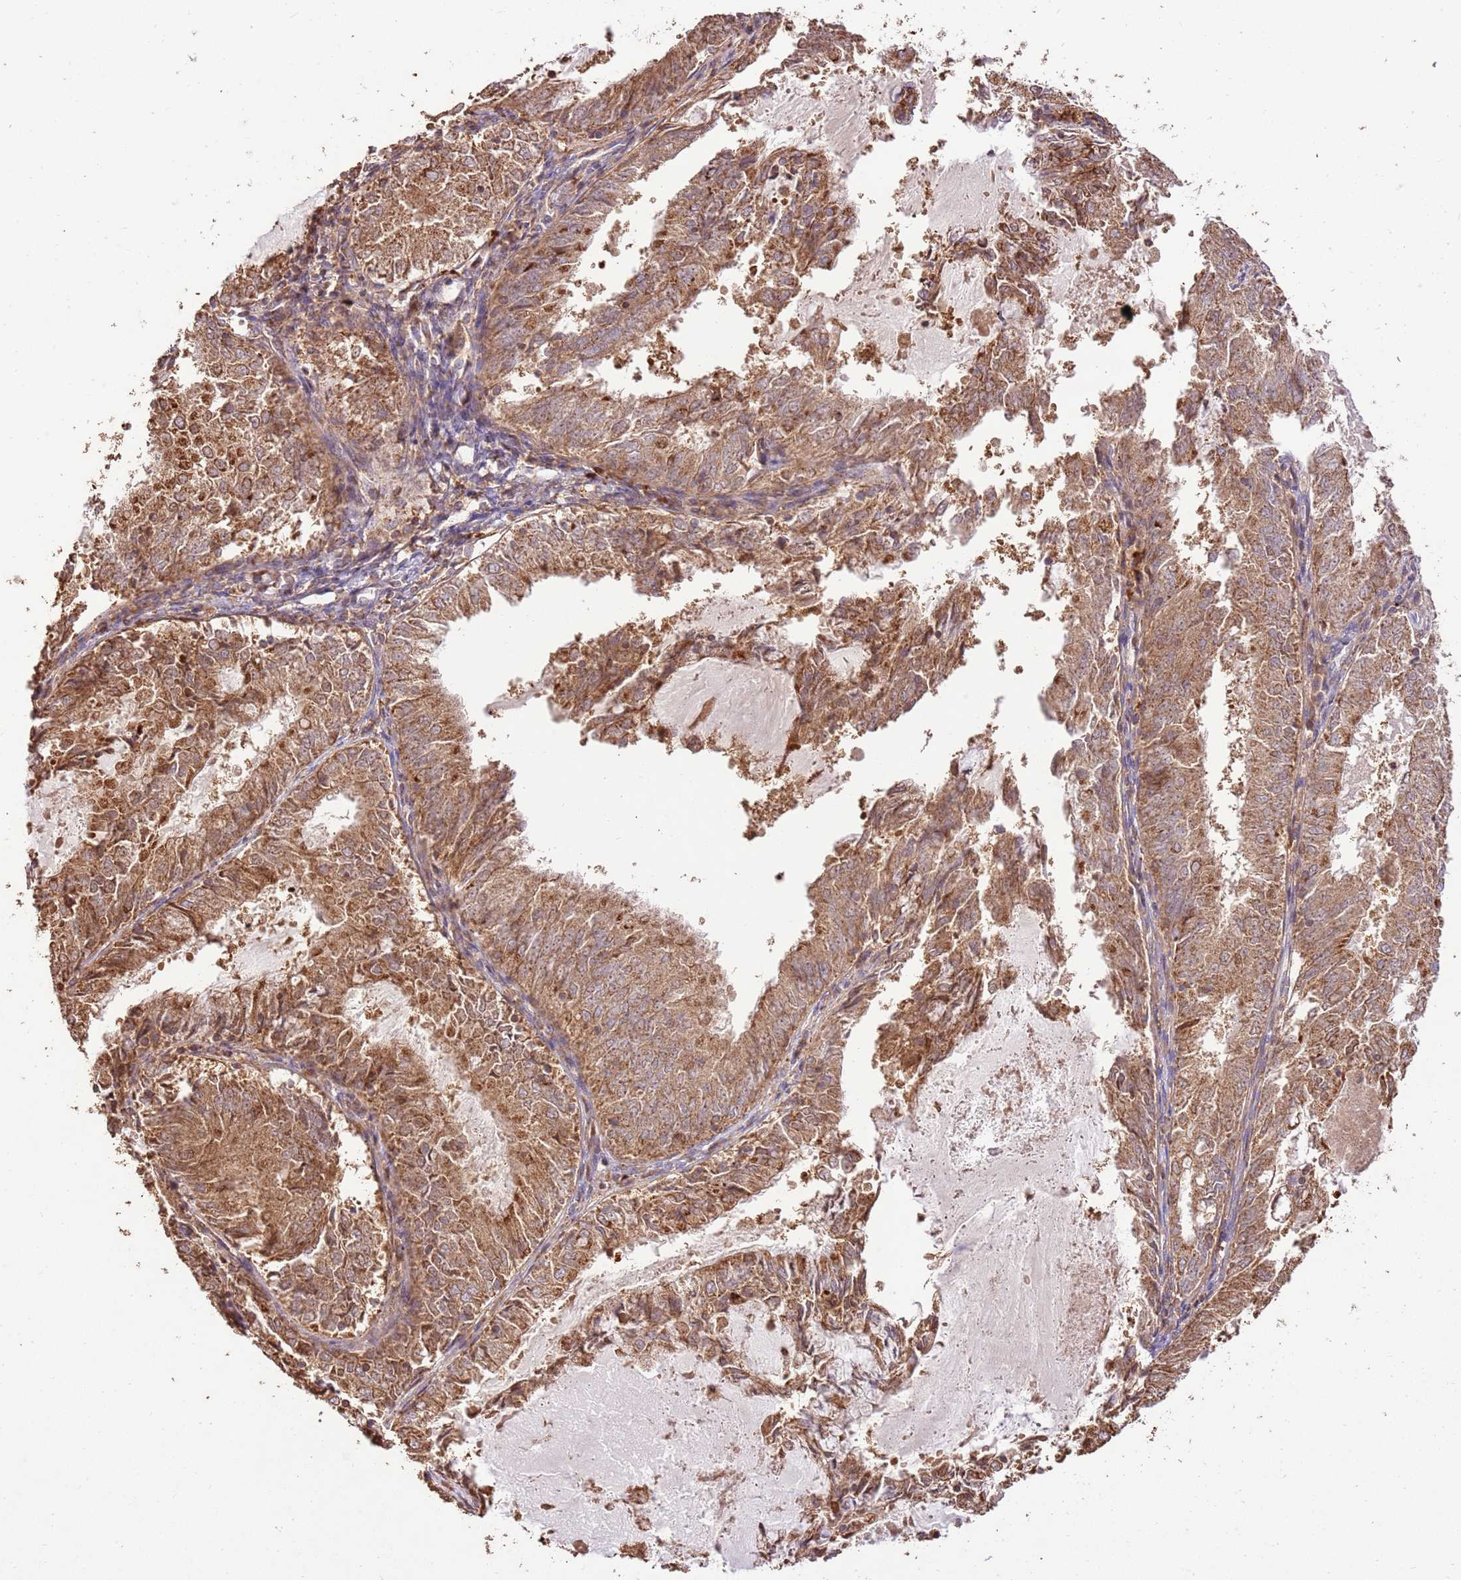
{"staining": {"intensity": "moderate", "quantity": ">75%", "location": "cytoplasmic/membranous"}, "tissue": "endometrial cancer", "cell_type": "Tumor cells", "image_type": "cancer", "snomed": [{"axis": "morphology", "description": "Adenocarcinoma, NOS"}, {"axis": "topography", "description": "Endometrium"}], "caption": "Immunohistochemistry (IHC) (DAB) staining of human endometrial cancer displays moderate cytoplasmic/membranous protein expression in approximately >75% of tumor cells. (Stains: DAB in brown, nuclei in blue, Microscopy: brightfield microscopy at high magnification).", "gene": "LRRC28", "patient": {"sex": "female", "age": 57}}